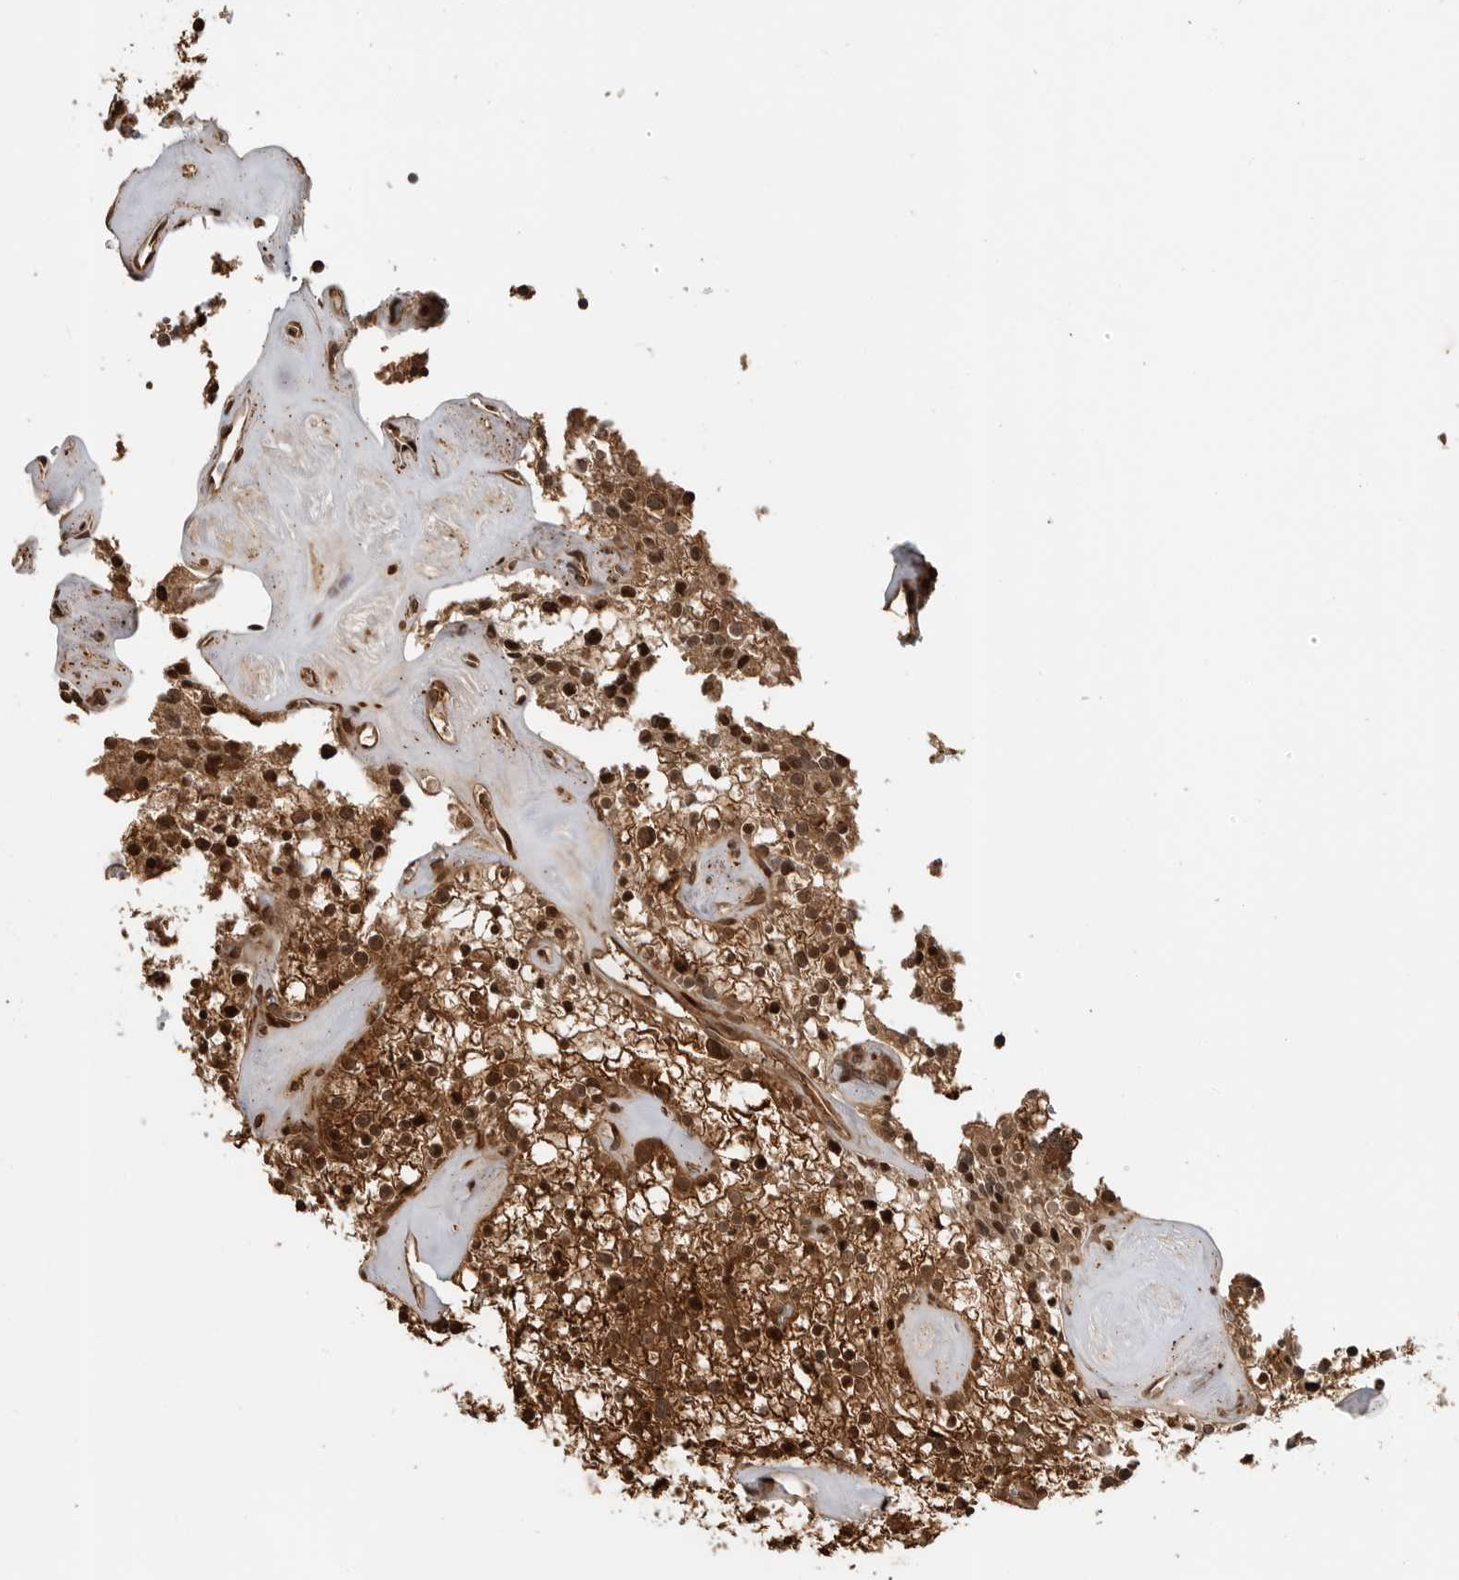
{"staining": {"intensity": "strong", "quantity": ">75%", "location": "cytoplasmic/membranous,nuclear"}, "tissue": "parathyroid gland", "cell_type": "Glandular cells", "image_type": "normal", "snomed": [{"axis": "morphology", "description": "Normal tissue, NOS"}, {"axis": "topography", "description": "Parathyroid gland"}], "caption": "Immunohistochemistry of normal human parathyroid gland reveals high levels of strong cytoplasmic/membranous,nuclear staining in approximately >75% of glandular cells.", "gene": "BMP2K", "patient": {"sex": "female", "age": 64}}